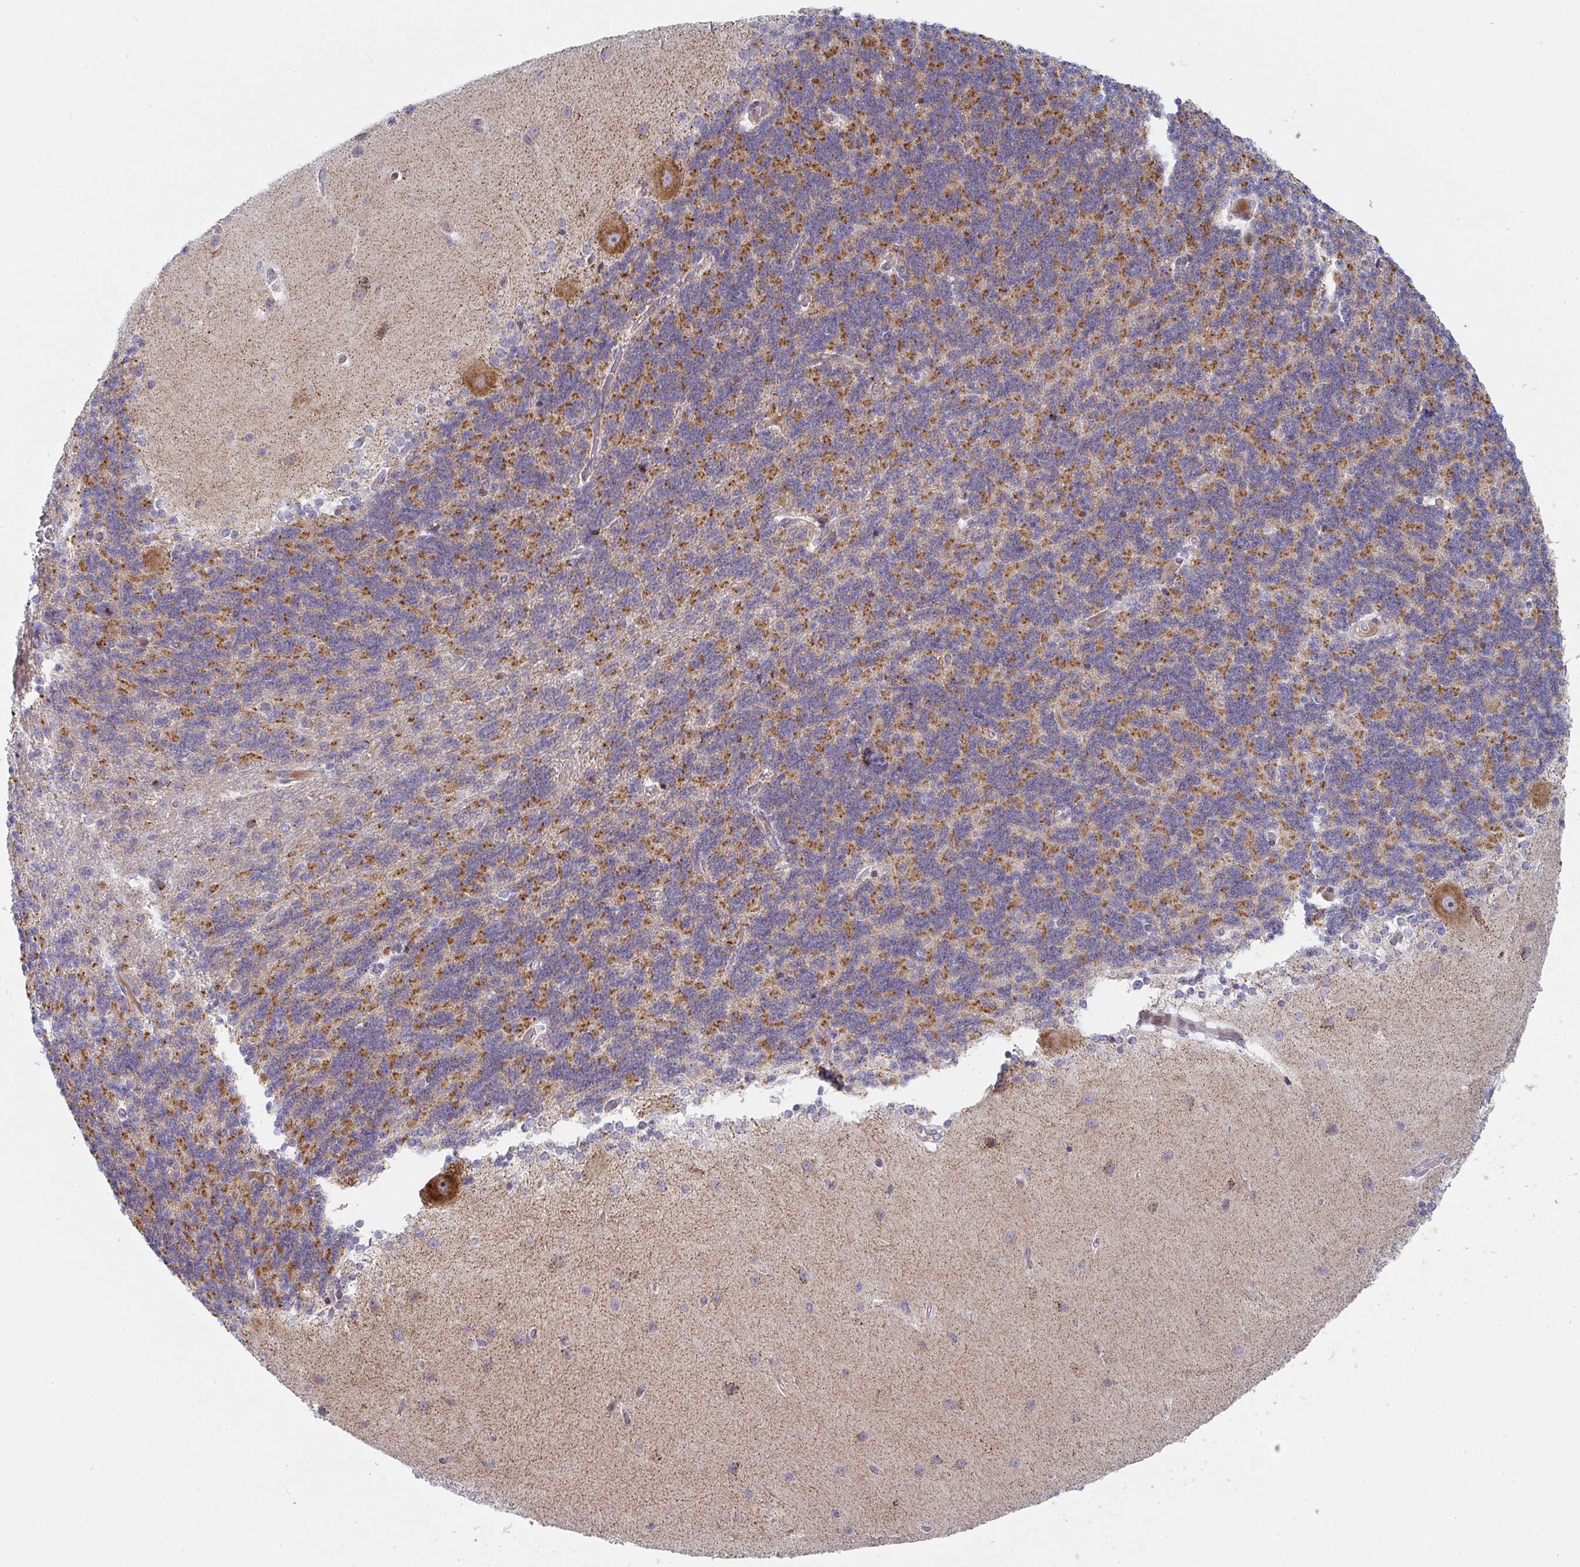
{"staining": {"intensity": "moderate", "quantity": "25%-75%", "location": "cytoplasmic/membranous"}, "tissue": "cerebellum", "cell_type": "Cells in granular layer", "image_type": "normal", "snomed": [{"axis": "morphology", "description": "Normal tissue, NOS"}, {"axis": "topography", "description": "Cerebellum"}], "caption": "Protein staining of normal cerebellum reveals moderate cytoplasmic/membranous staining in about 25%-75% of cells in granular layer. The staining was performed using DAB to visualize the protein expression in brown, while the nuclei were stained in blue with hematoxylin (Magnification: 20x).", "gene": "PRKCH", "patient": {"sex": "female", "age": 54}}